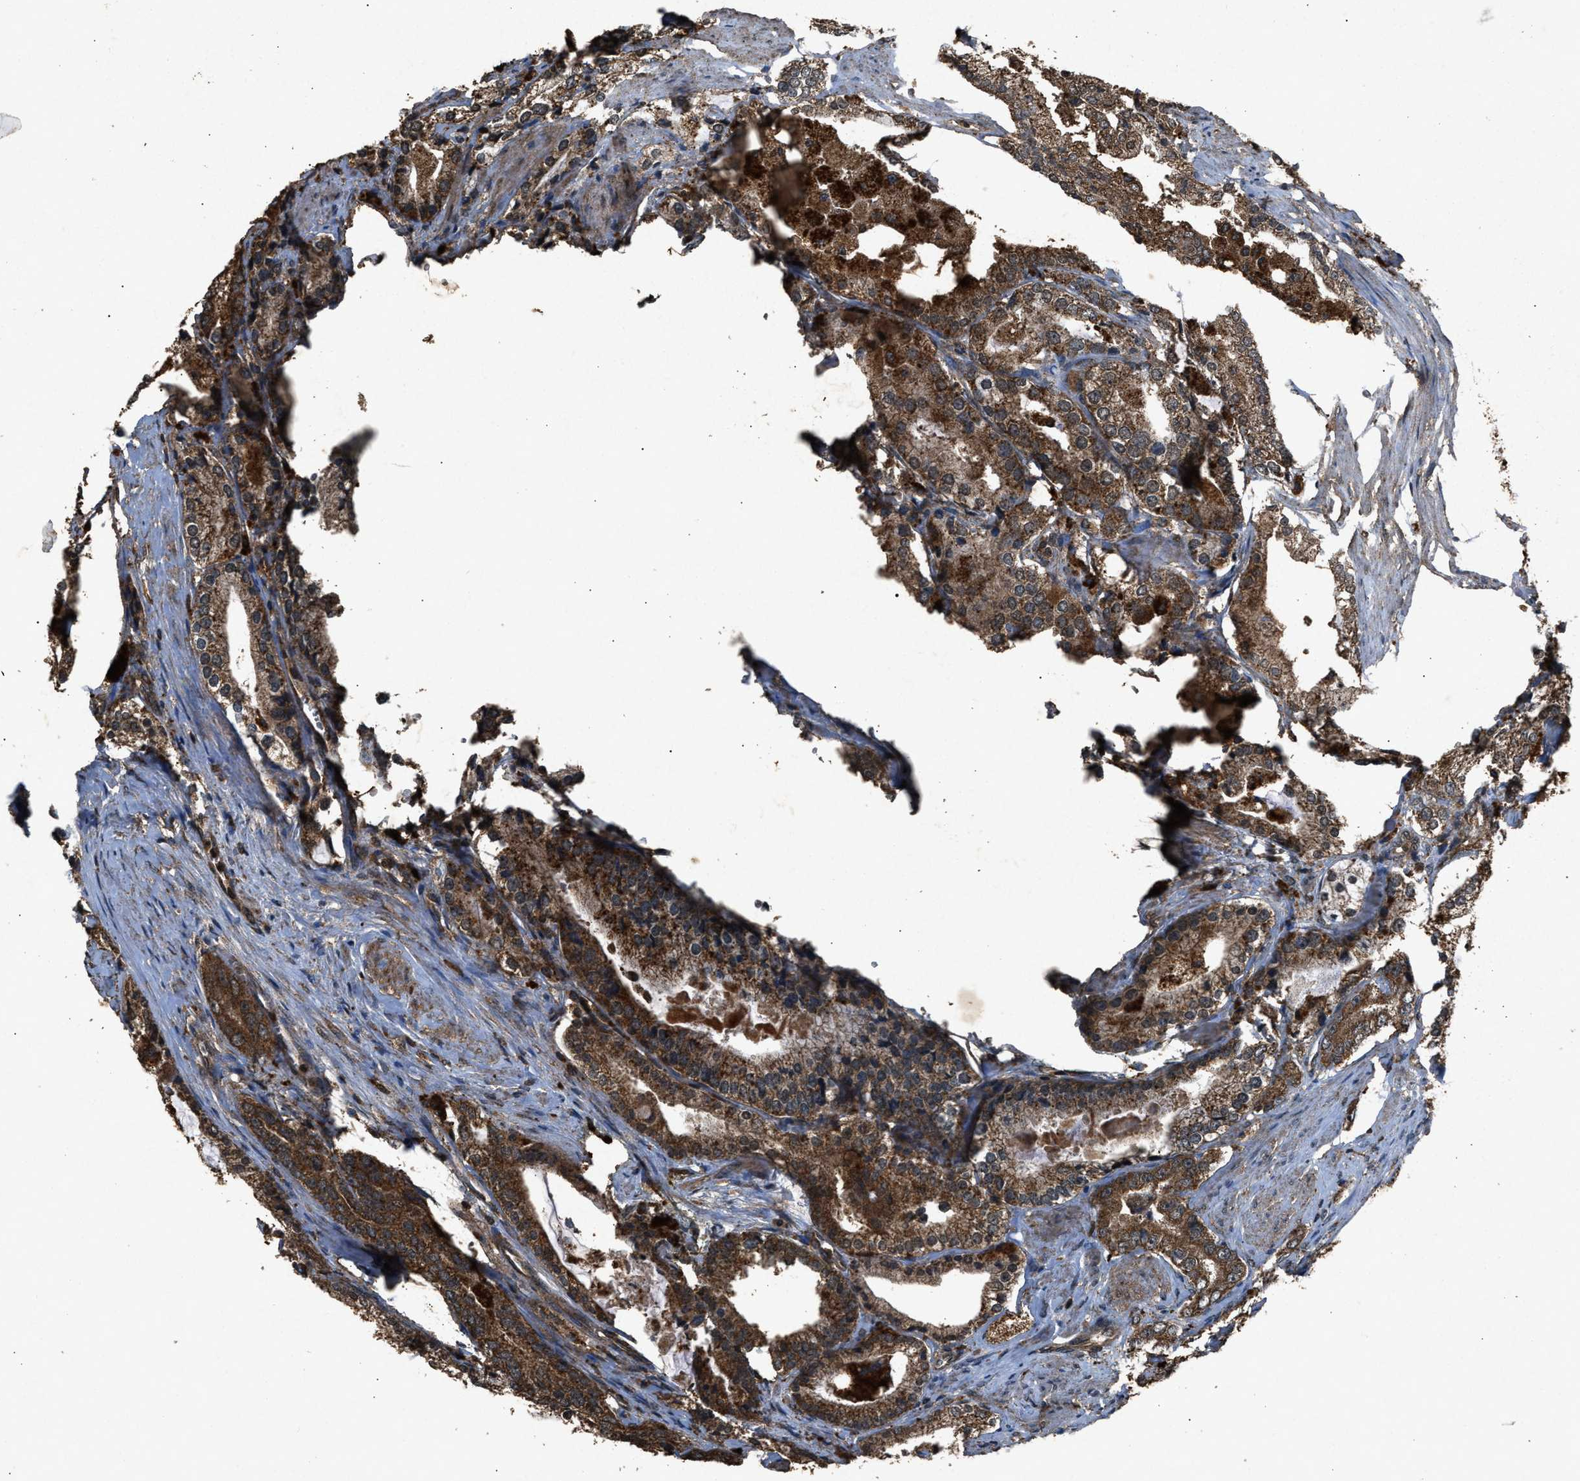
{"staining": {"intensity": "strong", "quantity": ">75%", "location": "cytoplasmic/membranous"}, "tissue": "prostate cancer", "cell_type": "Tumor cells", "image_type": "cancer", "snomed": [{"axis": "morphology", "description": "Adenocarcinoma, High grade"}, {"axis": "topography", "description": "Prostate"}], "caption": "The image displays immunohistochemical staining of prostate cancer (high-grade adenocarcinoma). There is strong cytoplasmic/membranous positivity is present in approximately >75% of tumor cells.", "gene": "OAS1", "patient": {"sex": "male", "age": 63}}